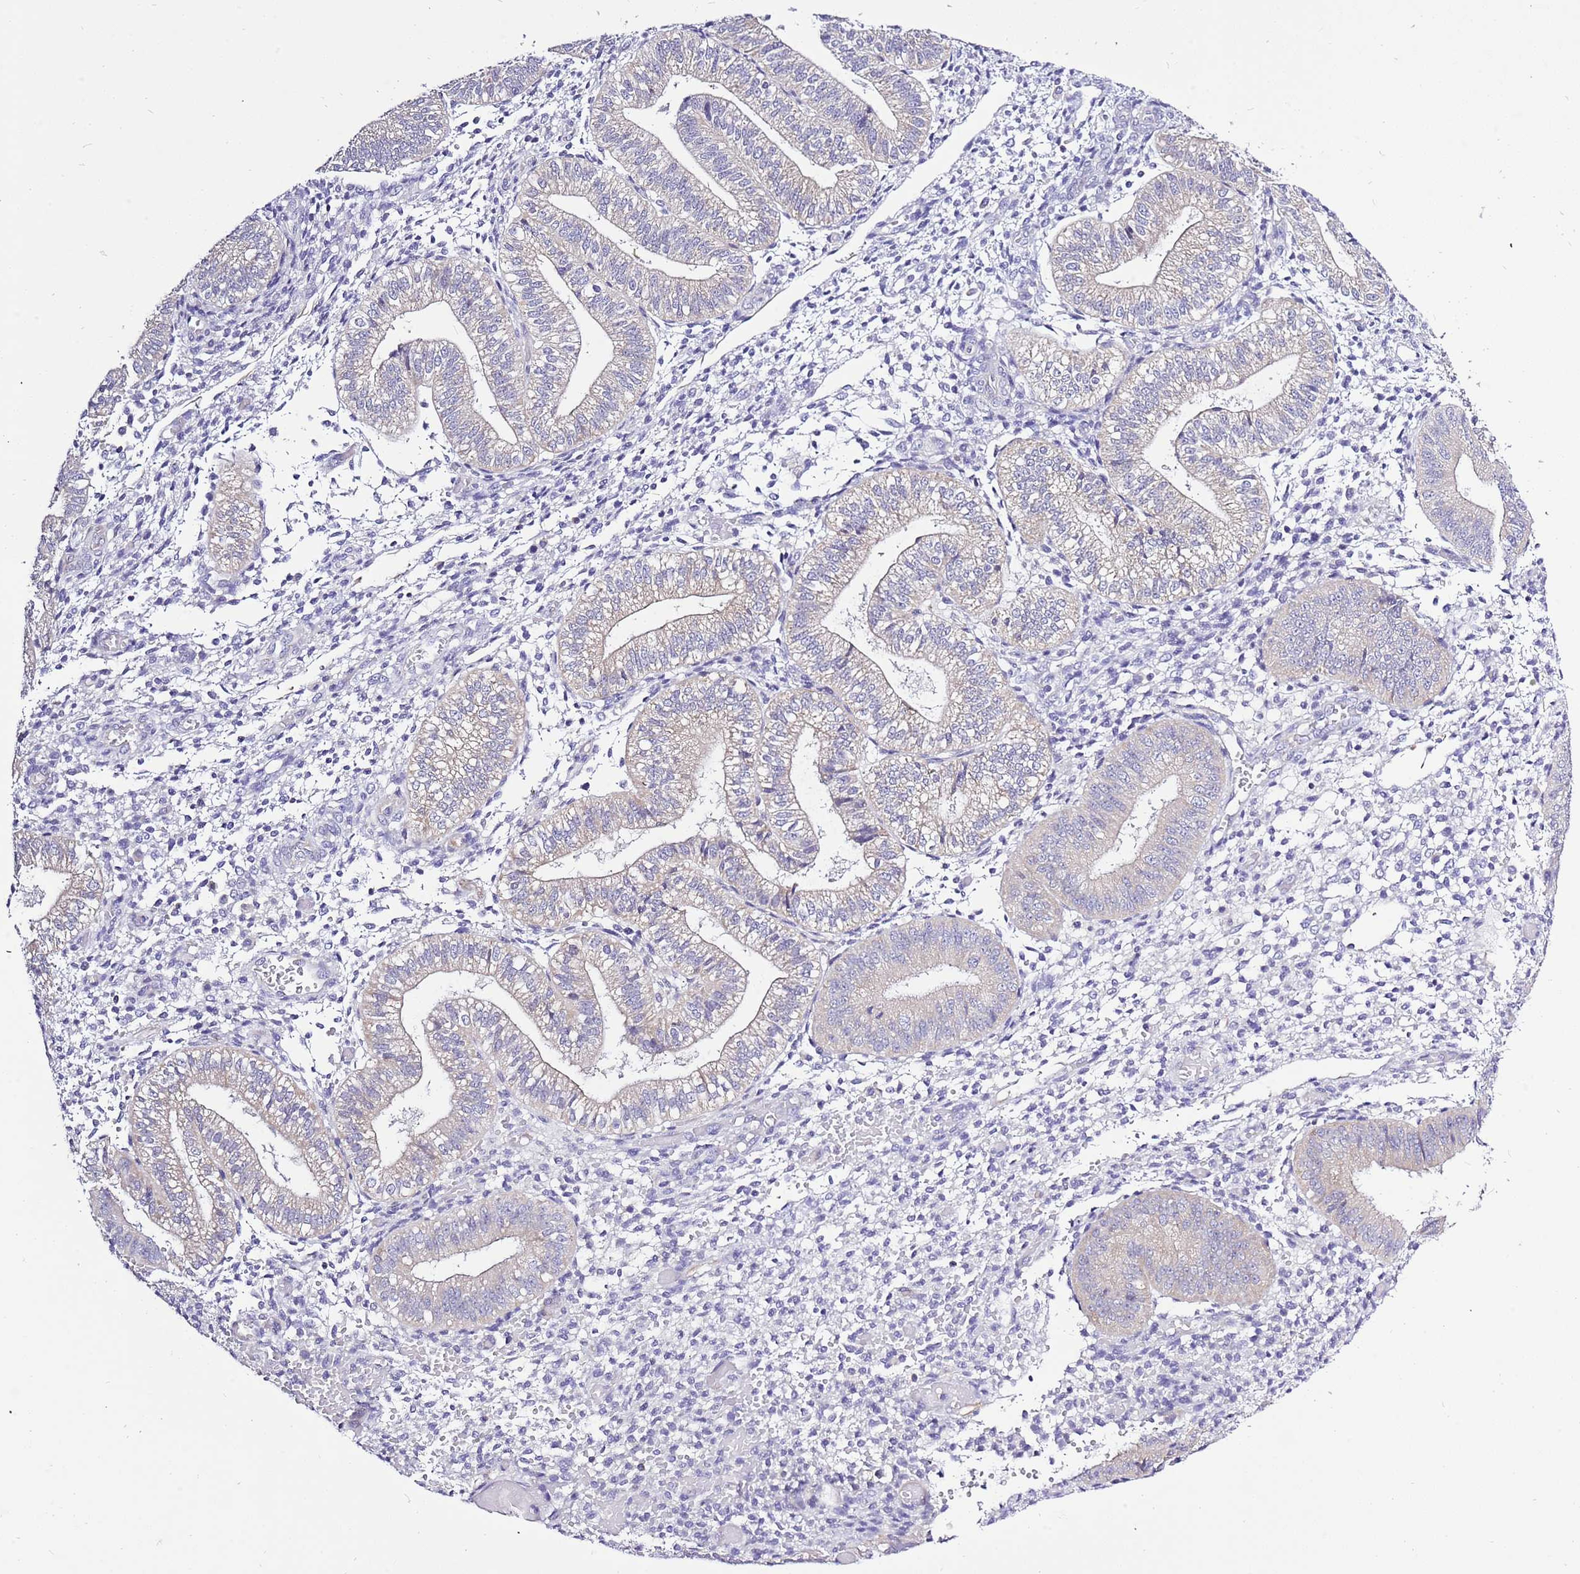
{"staining": {"intensity": "negative", "quantity": "none", "location": "none"}, "tissue": "endometrium", "cell_type": "Cells in endometrial stroma", "image_type": "normal", "snomed": [{"axis": "morphology", "description": "Normal tissue, NOS"}, {"axis": "topography", "description": "Endometrium"}], "caption": "The immunohistochemistry (IHC) histopathology image has no significant expression in cells in endometrial stroma of endometrium.", "gene": "GLCE", "patient": {"sex": "female", "age": 34}}